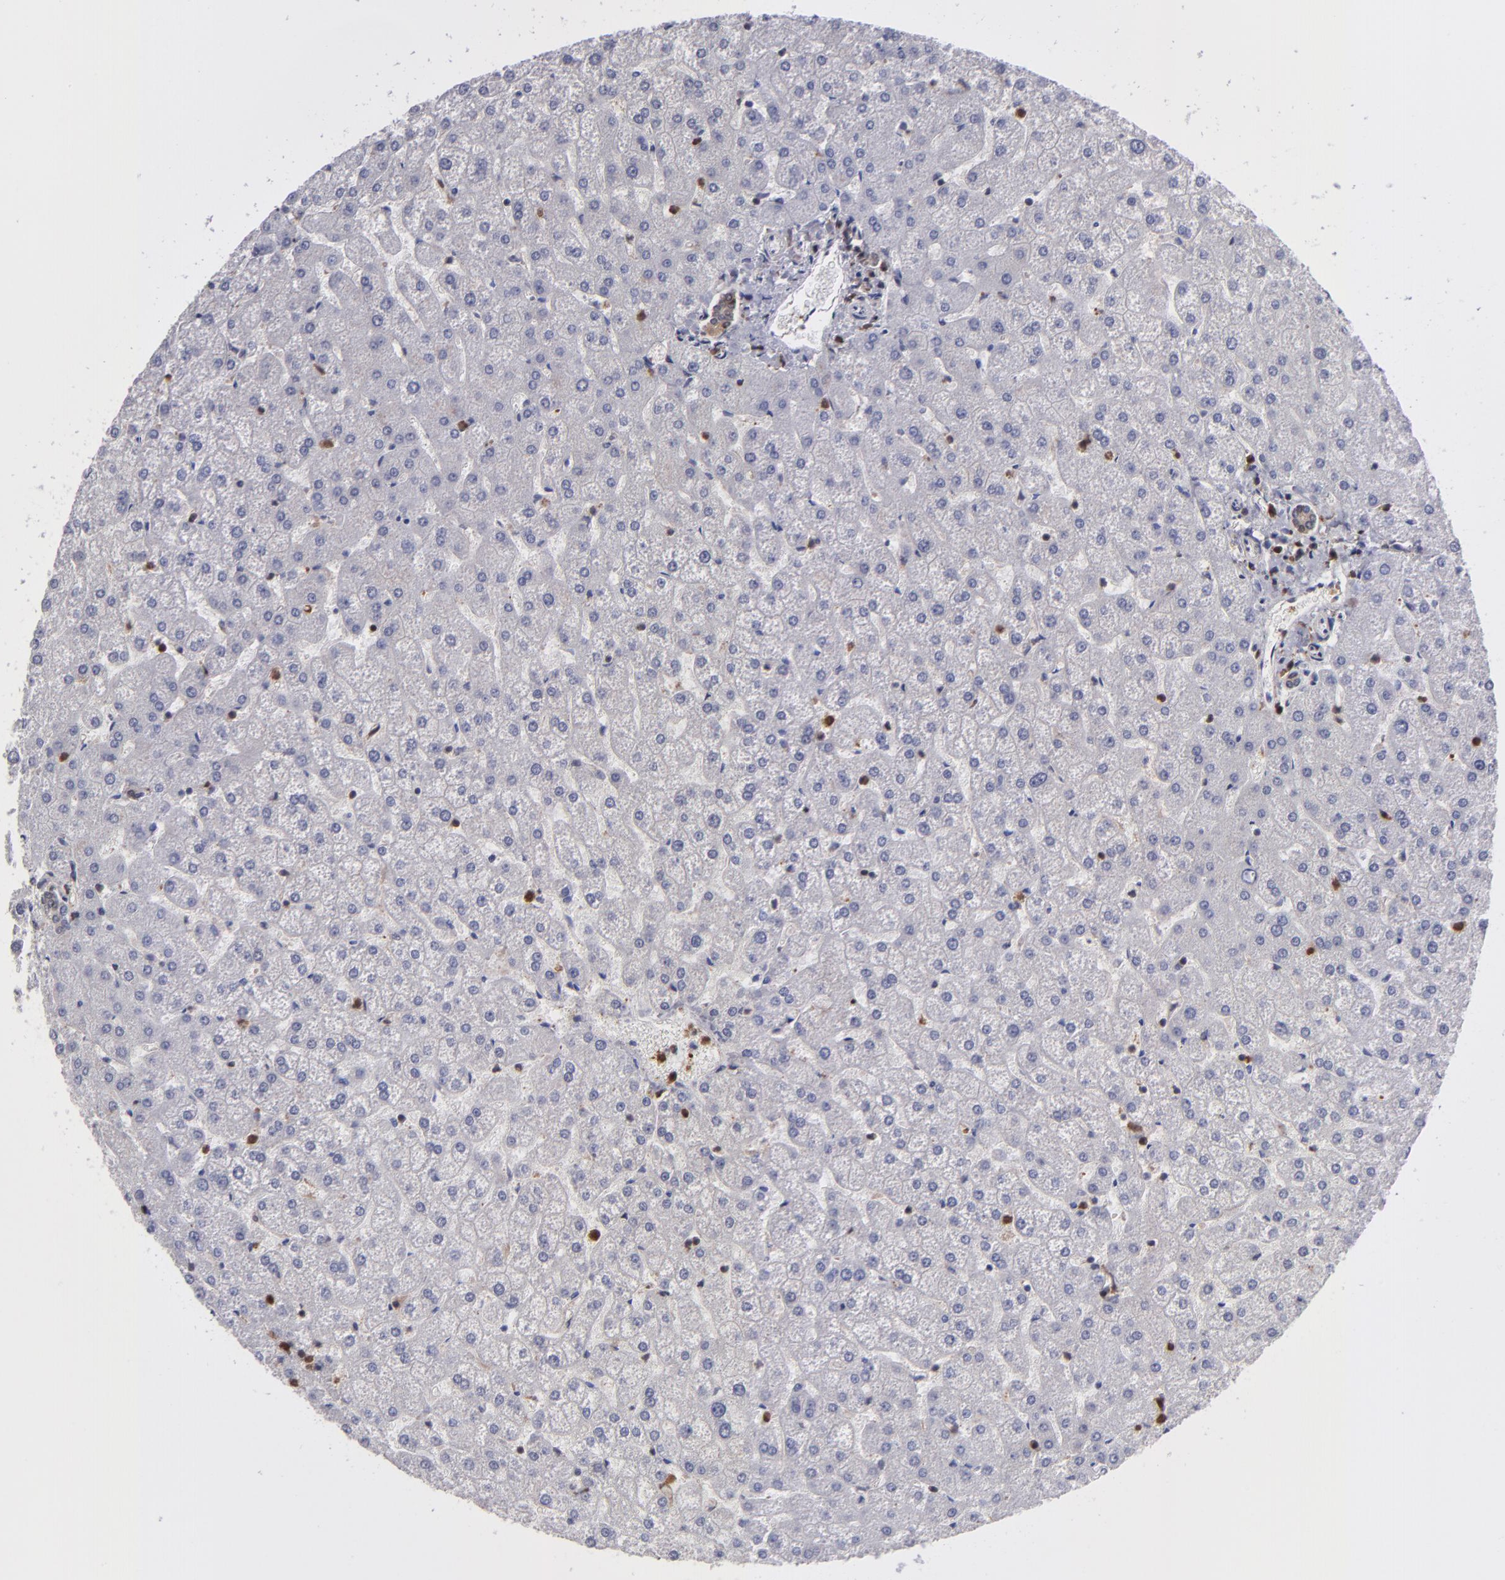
{"staining": {"intensity": "weak", "quantity": ">75%", "location": "cytoplasmic/membranous,nuclear"}, "tissue": "liver", "cell_type": "Cholangiocytes", "image_type": "normal", "snomed": [{"axis": "morphology", "description": "Normal tissue, NOS"}, {"axis": "topography", "description": "Liver"}], "caption": "The photomicrograph reveals a brown stain indicating the presence of a protein in the cytoplasmic/membranous,nuclear of cholangiocytes in liver. The protein of interest is shown in brown color, while the nuclei are stained blue.", "gene": "GRB2", "patient": {"sex": "female", "age": 32}}